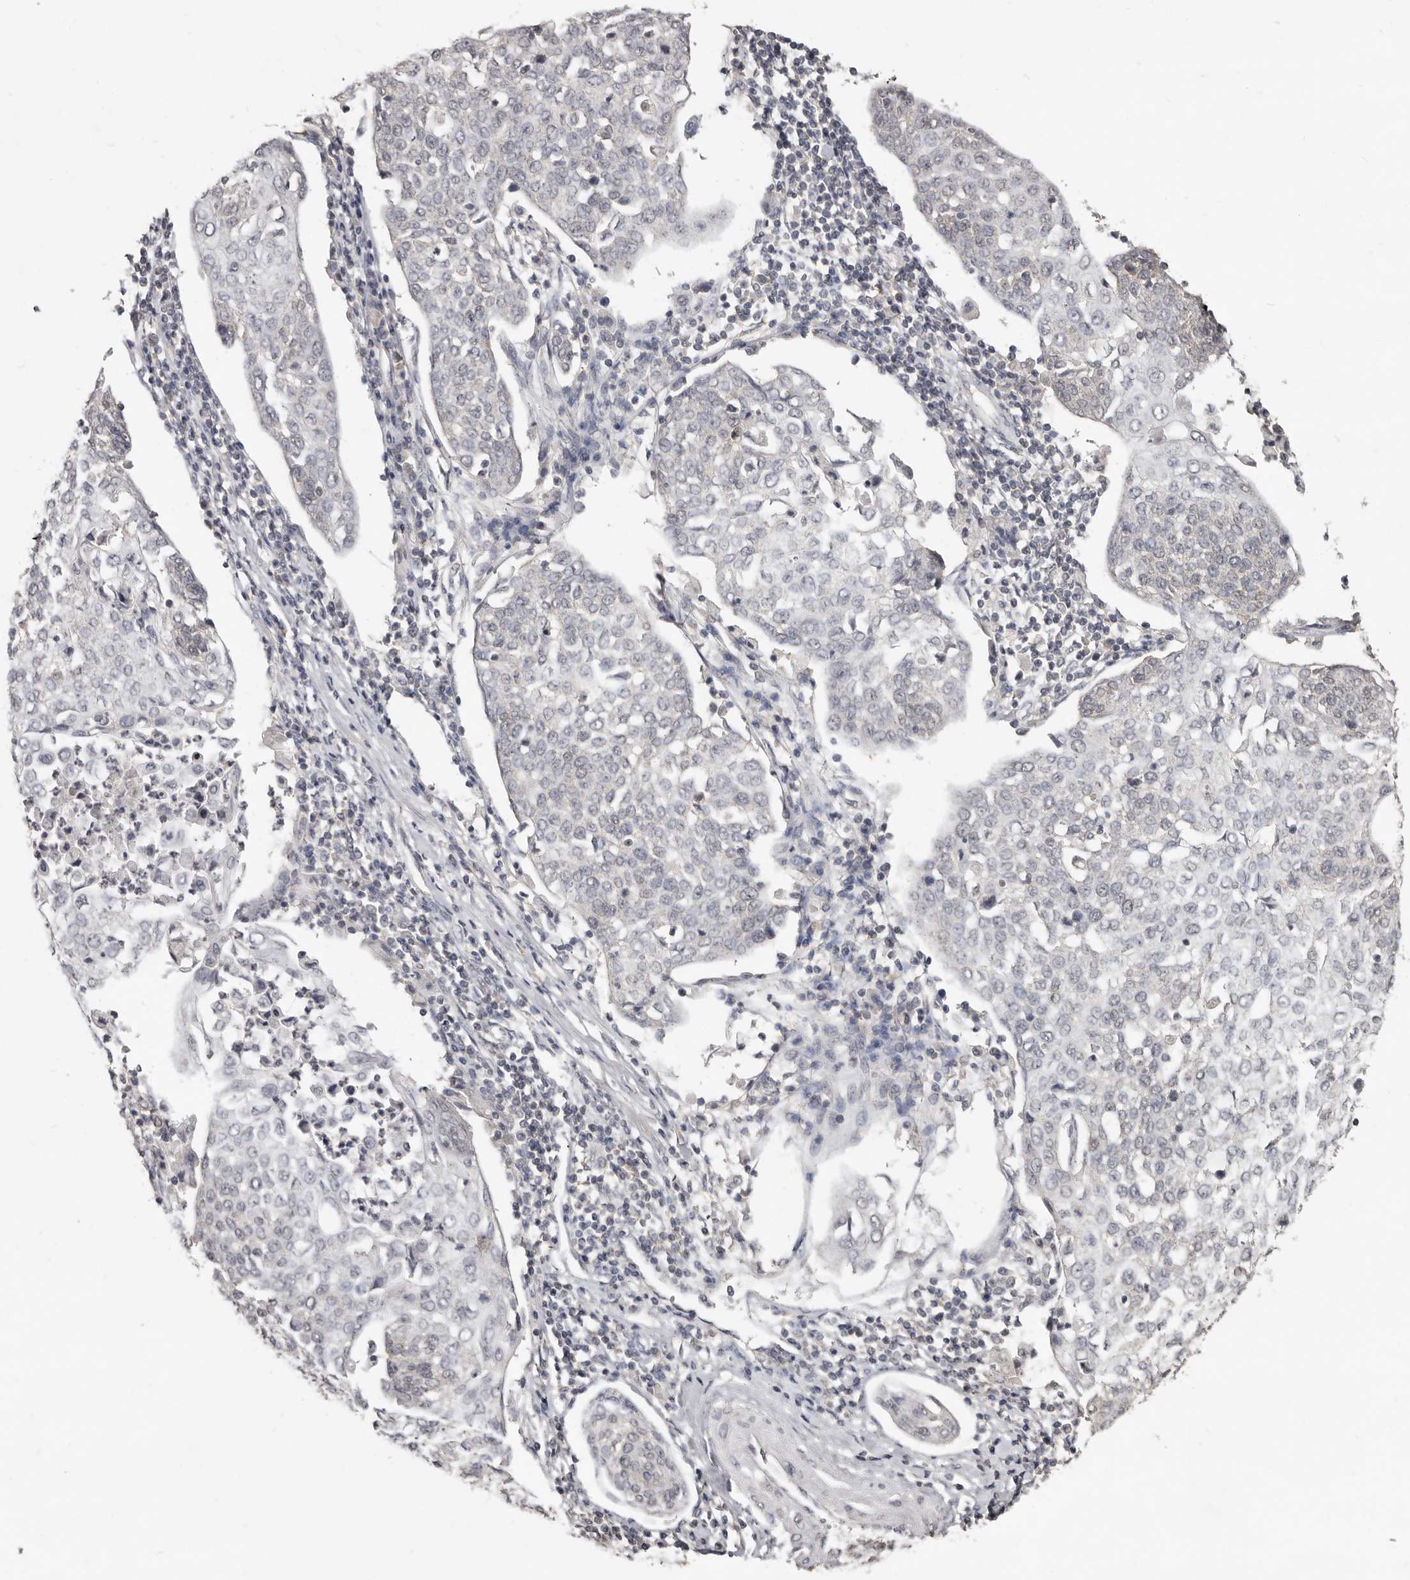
{"staining": {"intensity": "negative", "quantity": "none", "location": "none"}, "tissue": "cervical cancer", "cell_type": "Tumor cells", "image_type": "cancer", "snomed": [{"axis": "morphology", "description": "Squamous cell carcinoma, NOS"}, {"axis": "topography", "description": "Cervix"}], "caption": "Immunohistochemistry photomicrograph of neoplastic tissue: cervical cancer stained with DAB demonstrates no significant protein expression in tumor cells.", "gene": "LINGO2", "patient": {"sex": "female", "age": 34}}